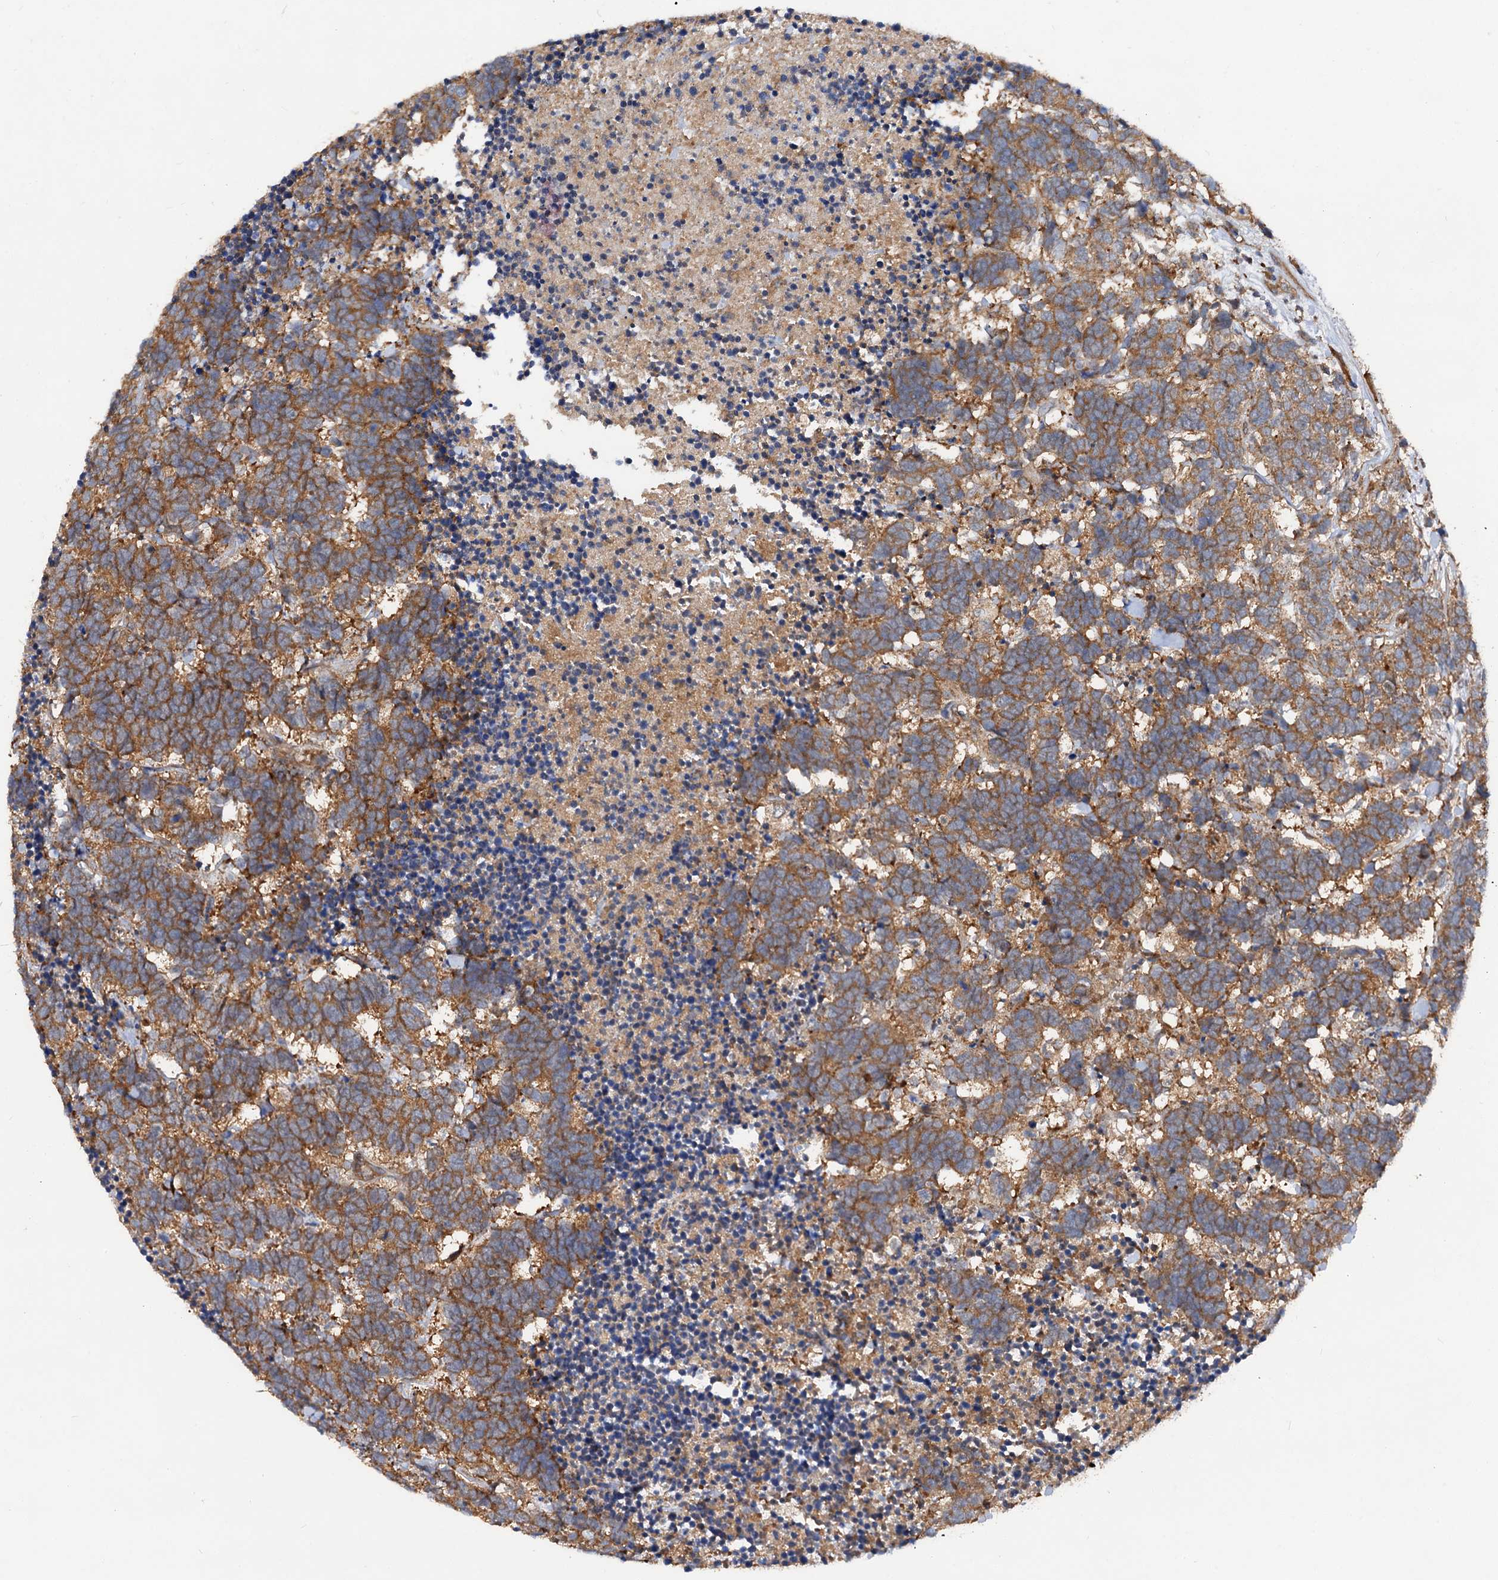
{"staining": {"intensity": "moderate", "quantity": ">75%", "location": "cytoplasmic/membranous"}, "tissue": "carcinoid", "cell_type": "Tumor cells", "image_type": "cancer", "snomed": [{"axis": "morphology", "description": "Carcinoma, NOS"}, {"axis": "morphology", "description": "Carcinoid, malignant, NOS"}, {"axis": "topography", "description": "Urinary bladder"}], "caption": "DAB immunohistochemical staining of human carcinoma exhibits moderate cytoplasmic/membranous protein staining in about >75% of tumor cells.", "gene": "VPS29", "patient": {"sex": "male", "age": 57}}